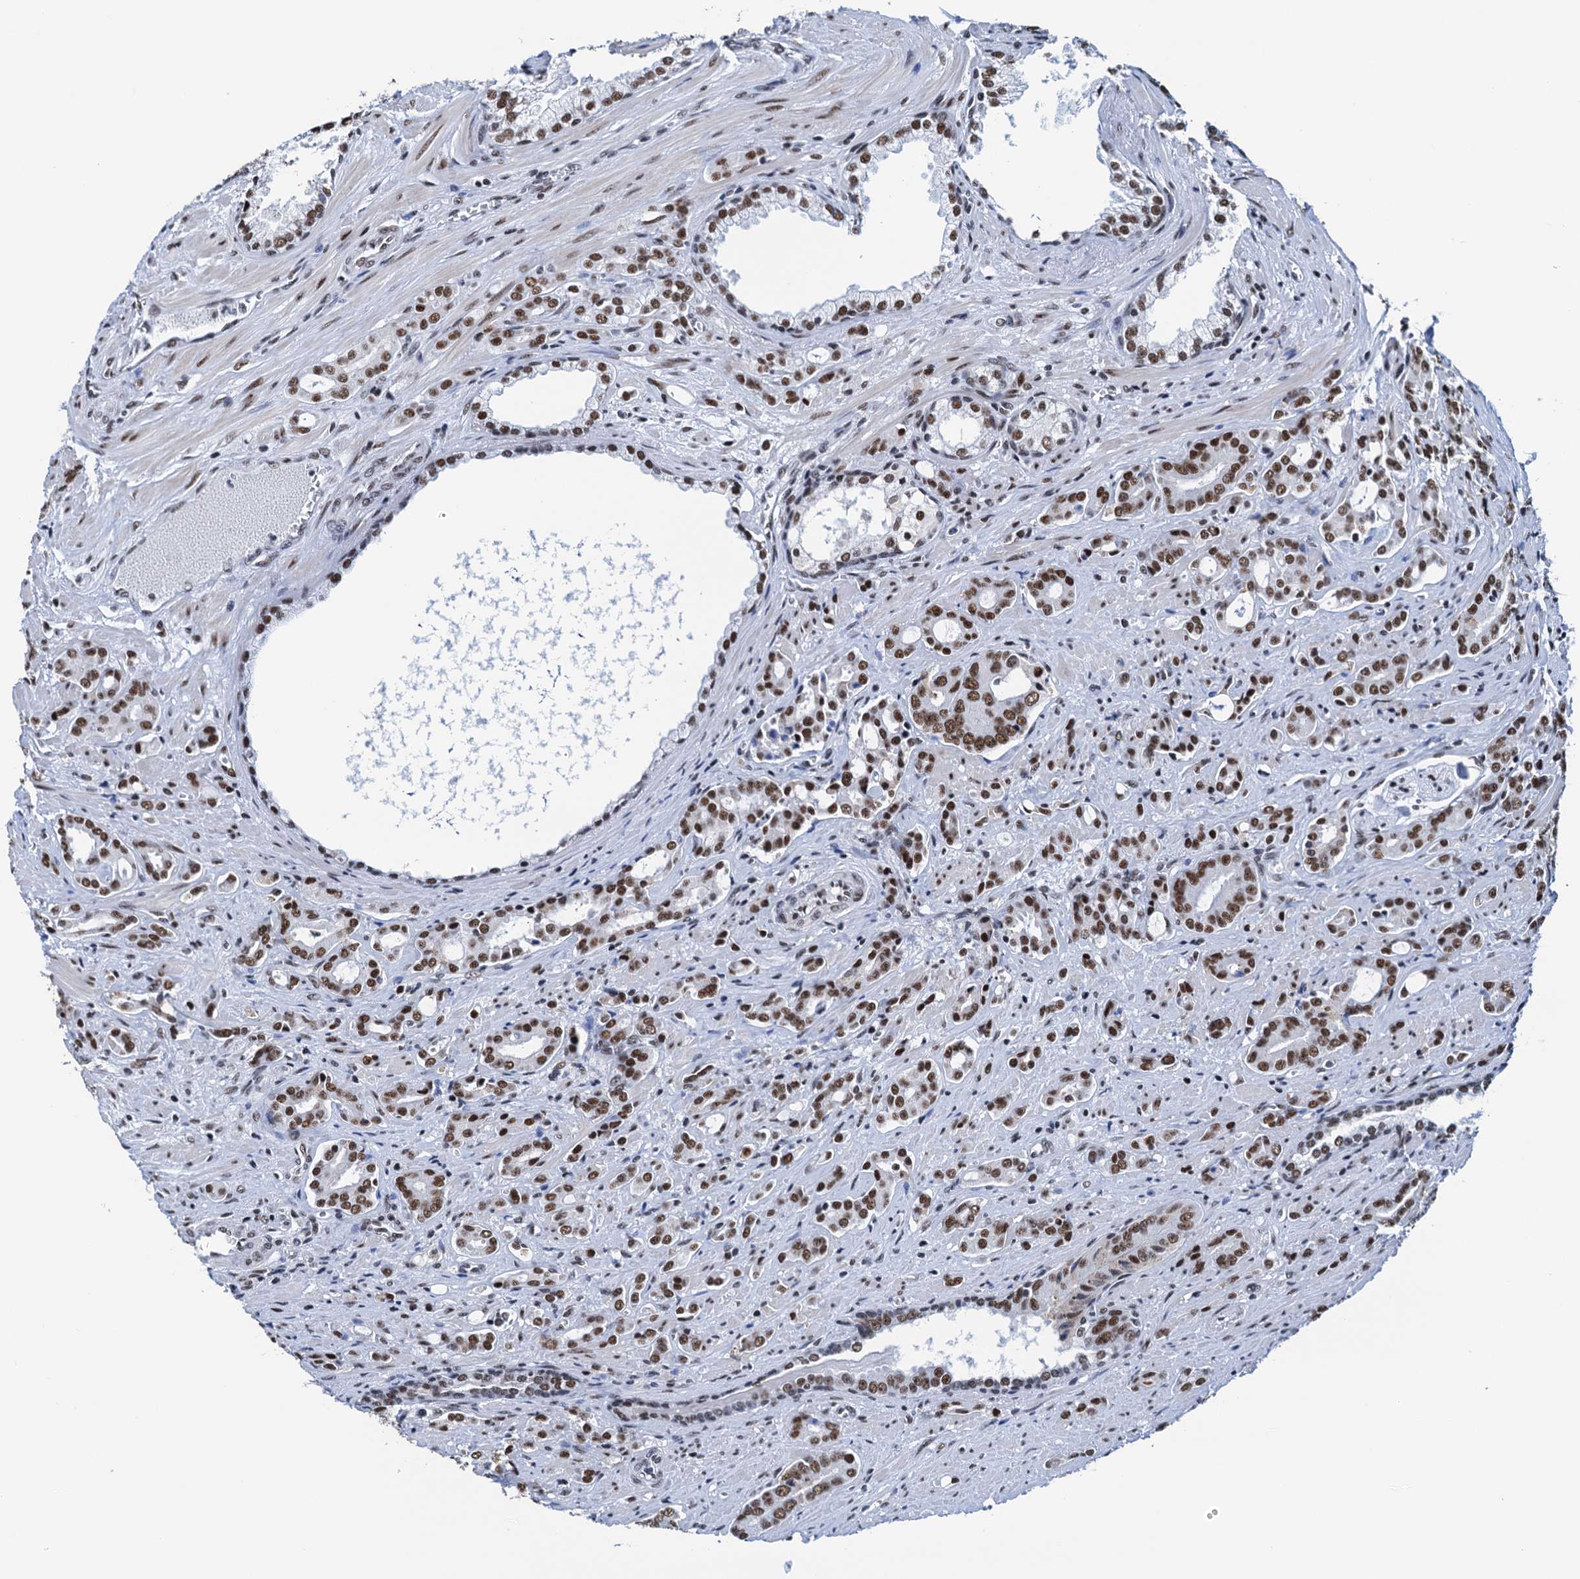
{"staining": {"intensity": "strong", "quantity": ">75%", "location": "nuclear"}, "tissue": "prostate cancer", "cell_type": "Tumor cells", "image_type": "cancer", "snomed": [{"axis": "morphology", "description": "Adenocarcinoma, High grade"}, {"axis": "topography", "description": "Prostate"}], "caption": "Prostate cancer (high-grade adenocarcinoma) stained for a protein (brown) demonstrates strong nuclear positive staining in approximately >75% of tumor cells.", "gene": "SLTM", "patient": {"sex": "male", "age": 72}}